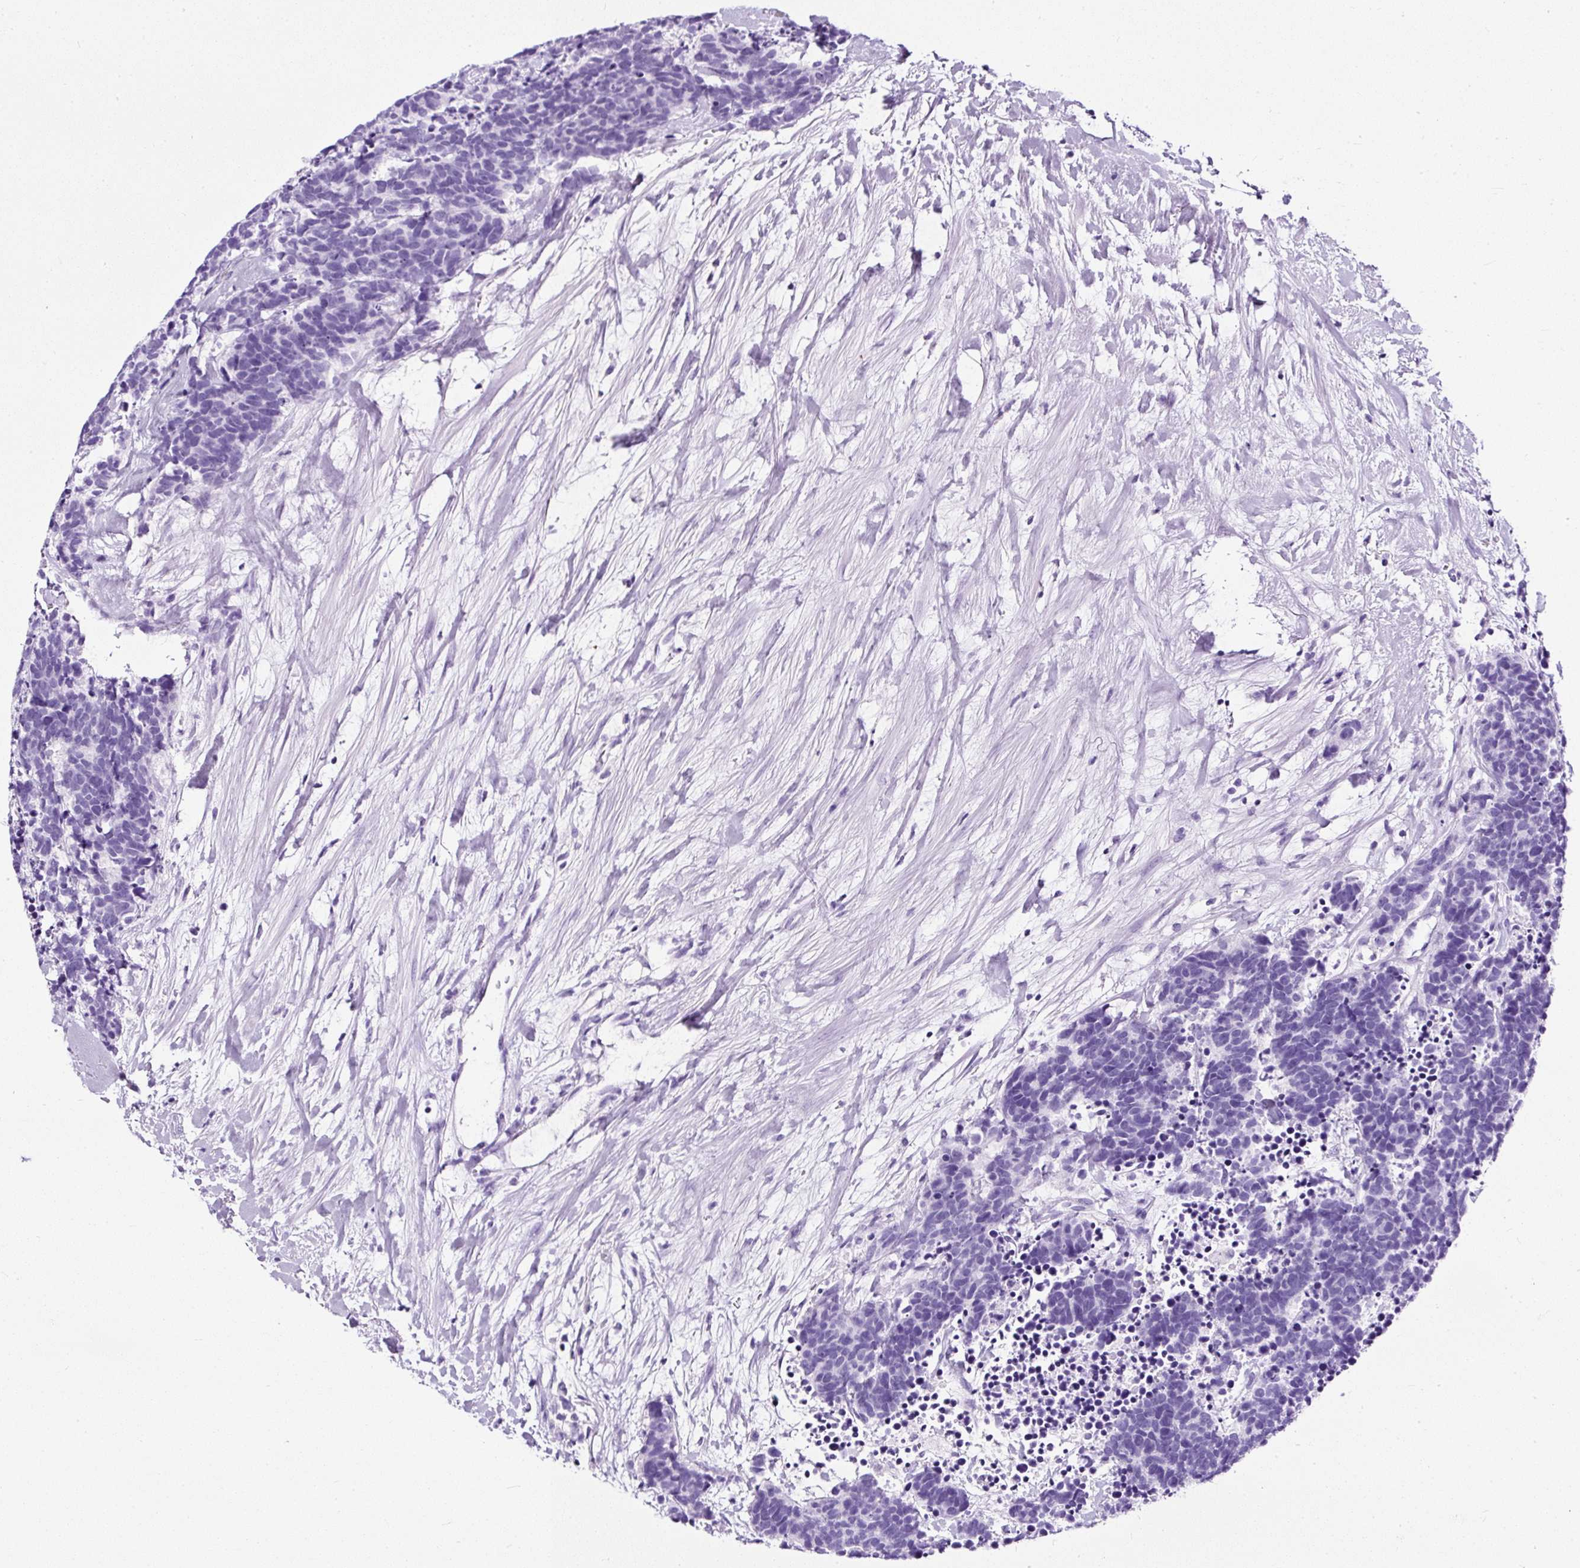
{"staining": {"intensity": "negative", "quantity": "none", "location": "none"}, "tissue": "carcinoid", "cell_type": "Tumor cells", "image_type": "cancer", "snomed": [{"axis": "morphology", "description": "Carcinoma, NOS"}, {"axis": "morphology", "description": "Carcinoid, malignant, NOS"}, {"axis": "topography", "description": "Prostate"}], "caption": "Carcinoid was stained to show a protein in brown. There is no significant expression in tumor cells.", "gene": "NTS", "patient": {"sex": "male", "age": 57}}